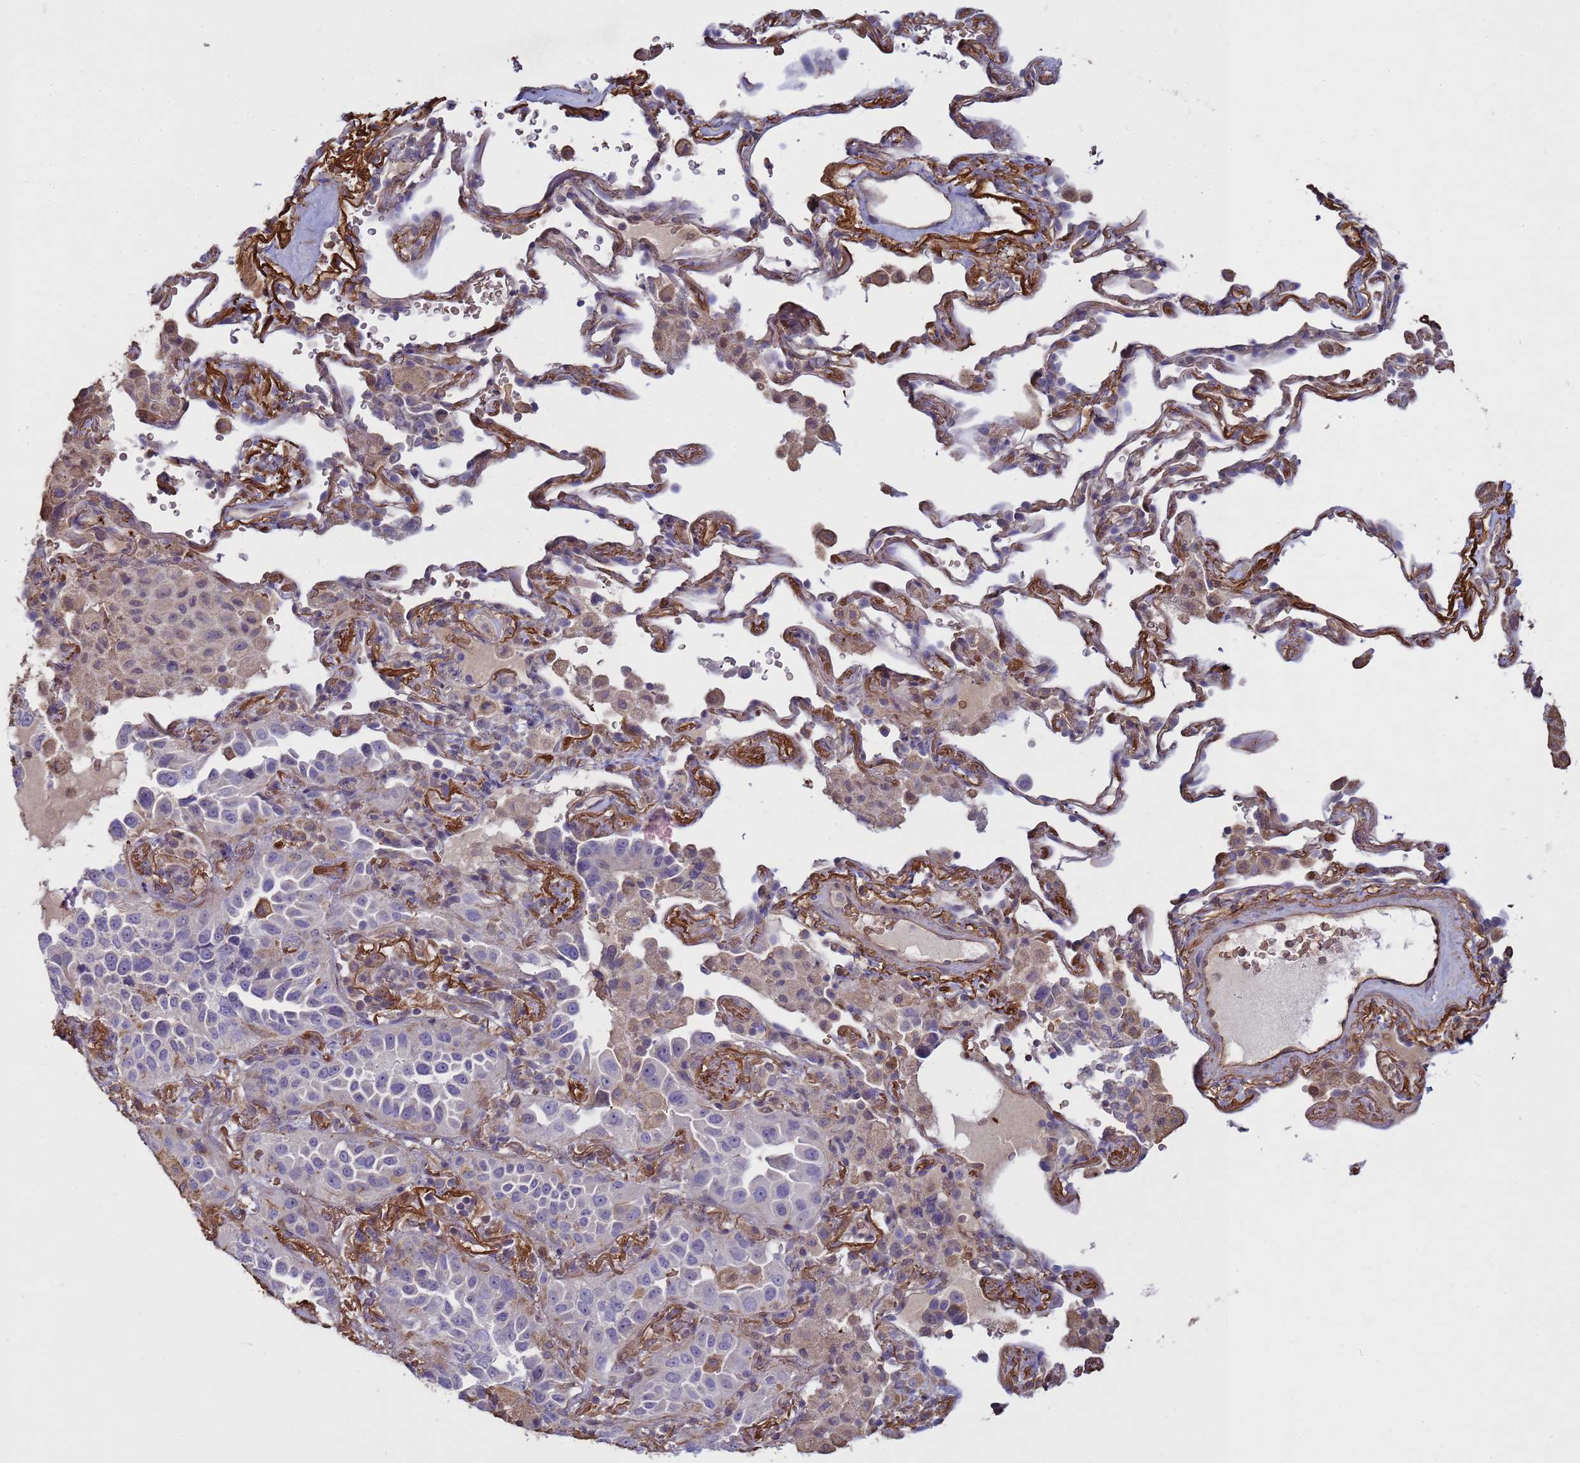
{"staining": {"intensity": "negative", "quantity": "none", "location": "none"}, "tissue": "lung cancer", "cell_type": "Tumor cells", "image_type": "cancer", "snomed": [{"axis": "morphology", "description": "Adenocarcinoma, NOS"}, {"axis": "topography", "description": "Lung"}], "caption": "DAB (3,3'-diaminobenzidine) immunohistochemical staining of human lung cancer (adenocarcinoma) shows no significant expression in tumor cells. (Stains: DAB immunohistochemistry (IHC) with hematoxylin counter stain, Microscopy: brightfield microscopy at high magnification).", "gene": "SGIP1", "patient": {"sex": "female", "age": 69}}